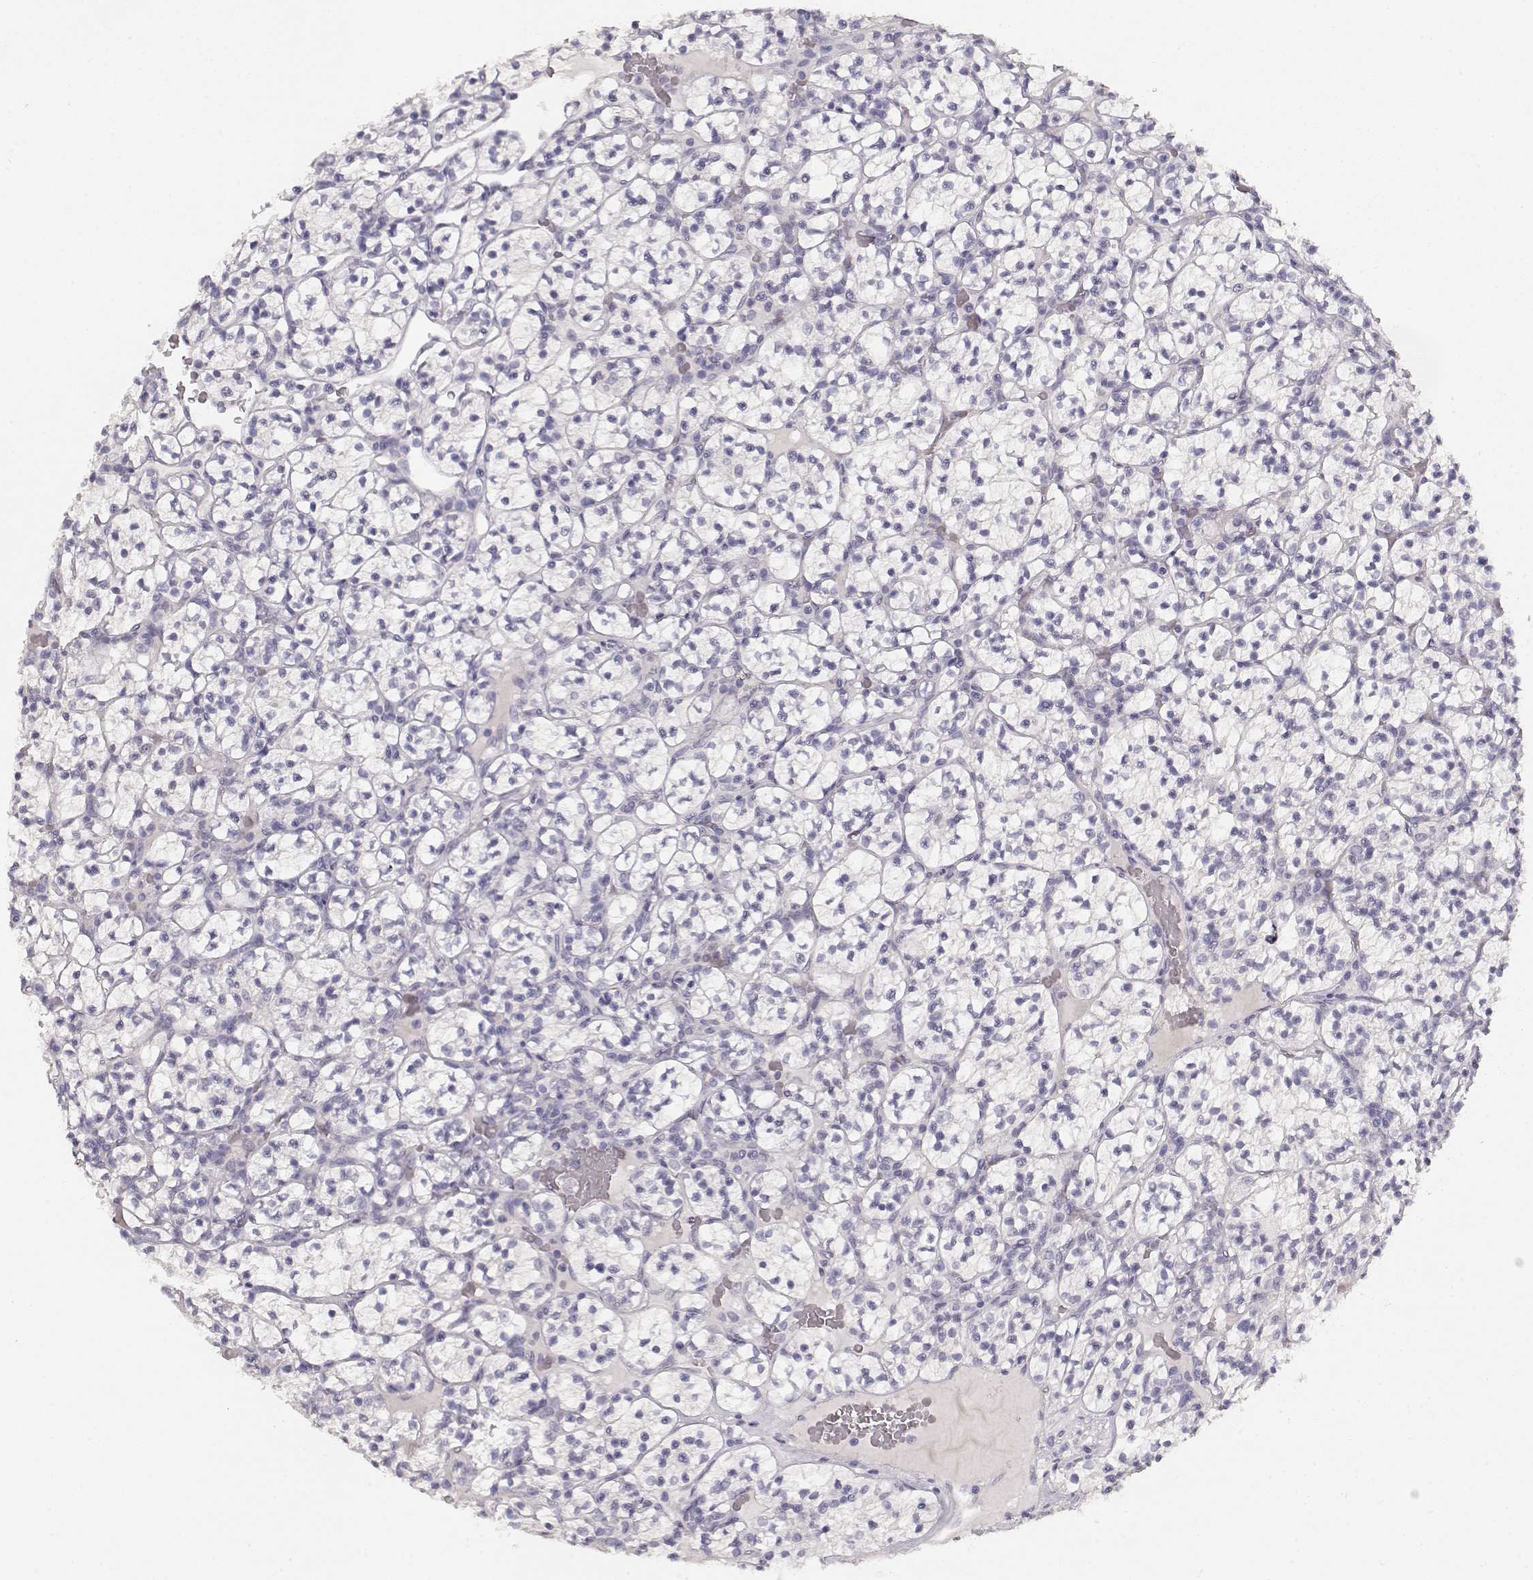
{"staining": {"intensity": "negative", "quantity": "none", "location": "none"}, "tissue": "renal cancer", "cell_type": "Tumor cells", "image_type": "cancer", "snomed": [{"axis": "morphology", "description": "Adenocarcinoma, NOS"}, {"axis": "topography", "description": "Kidney"}], "caption": "The micrograph shows no significant positivity in tumor cells of renal cancer.", "gene": "TPH2", "patient": {"sex": "female", "age": 89}}